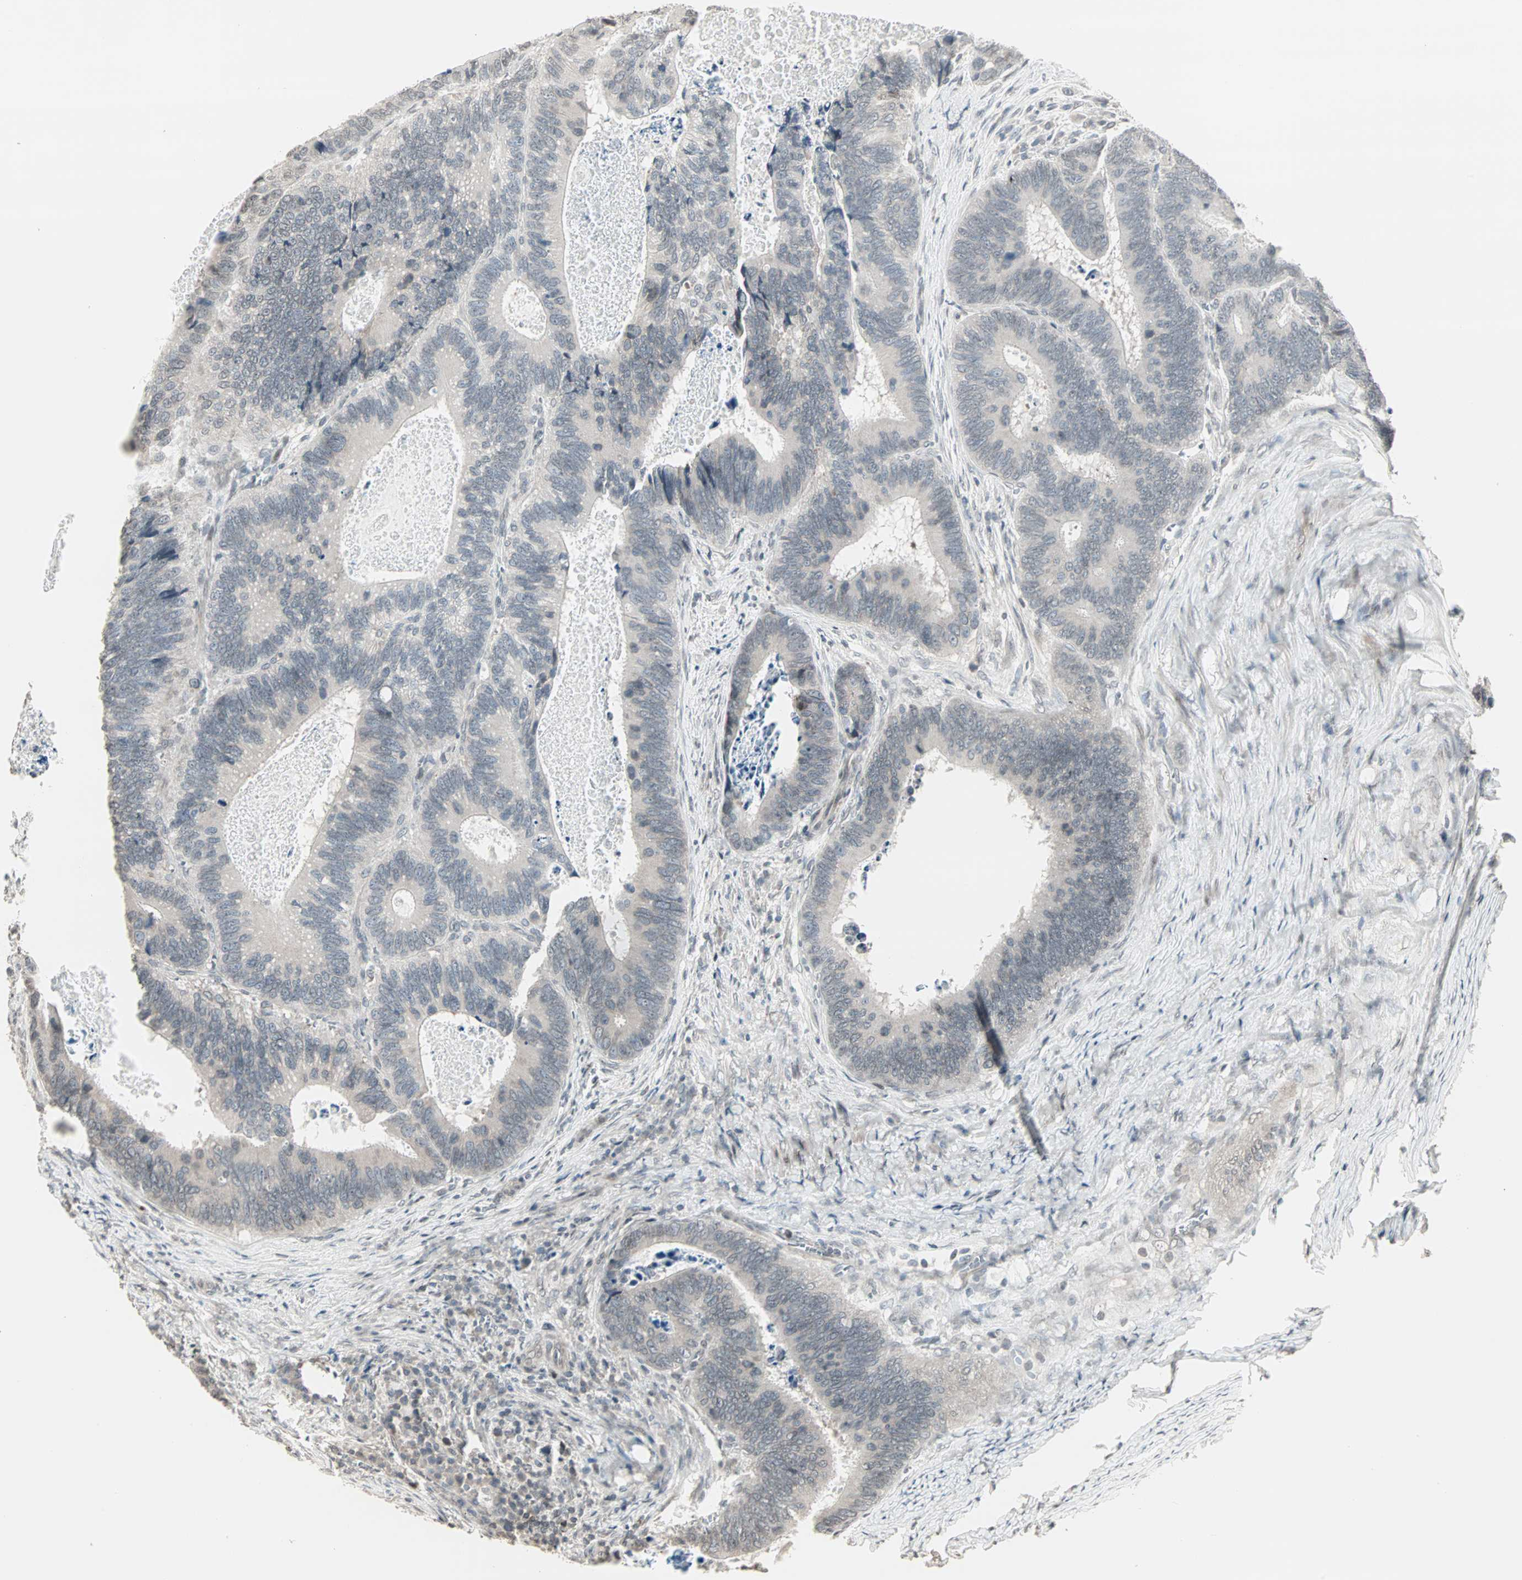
{"staining": {"intensity": "weak", "quantity": "<25%", "location": "cytoplasmic/membranous"}, "tissue": "colorectal cancer", "cell_type": "Tumor cells", "image_type": "cancer", "snomed": [{"axis": "morphology", "description": "Adenocarcinoma, NOS"}, {"axis": "topography", "description": "Colon"}], "caption": "Immunohistochemical staining of colorectal cancer reveals no significant expression in tumor cells. Brightfield microscopy of IHC stained with DAB (brown) and hematoxylin (blue), captured at high magnification.", "gene": "CBLC", "patient": {"sex": "male", "age": 72}}